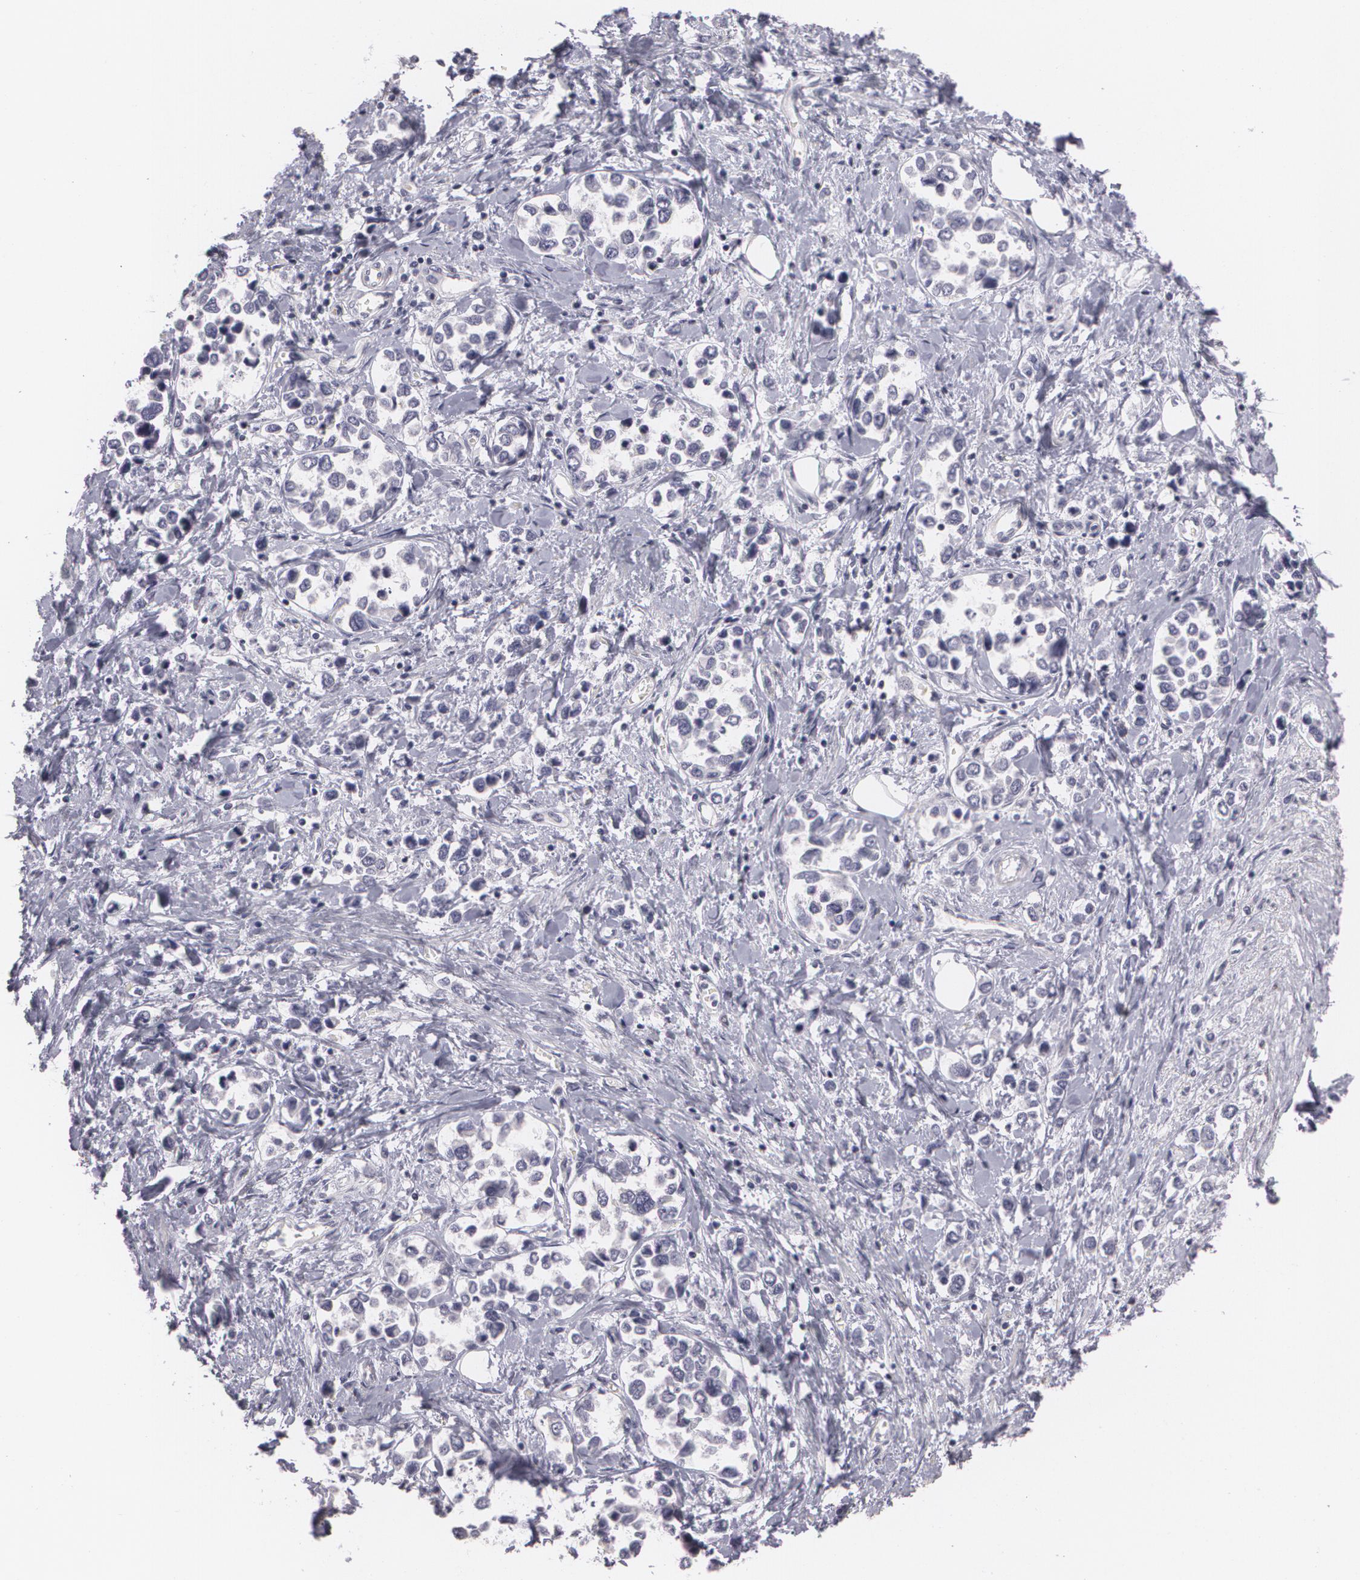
{"staining": {"intensity": "negative", "quantity": "none", "location": "none"}, "tissue": "stomach cancer", "cell_type": "Tumor cells", "image_type": "cancer", "snomed": [{"axis": "morphology", "description": "Adenocarcinoma, NOS"}, {"axis": "topography", "description": "Stomach, upper"}], "caption": "Immunohistochemistry (IHC) histopathology image of neoplastic tissue: human adenocarcinoma (stomach) stained with DAB (3,3'-diaminobenzidine) displays no significant protein staining in tumor cells.", "gene": "ZBTB16", "patient": {"sex": "male", "age": 76}}